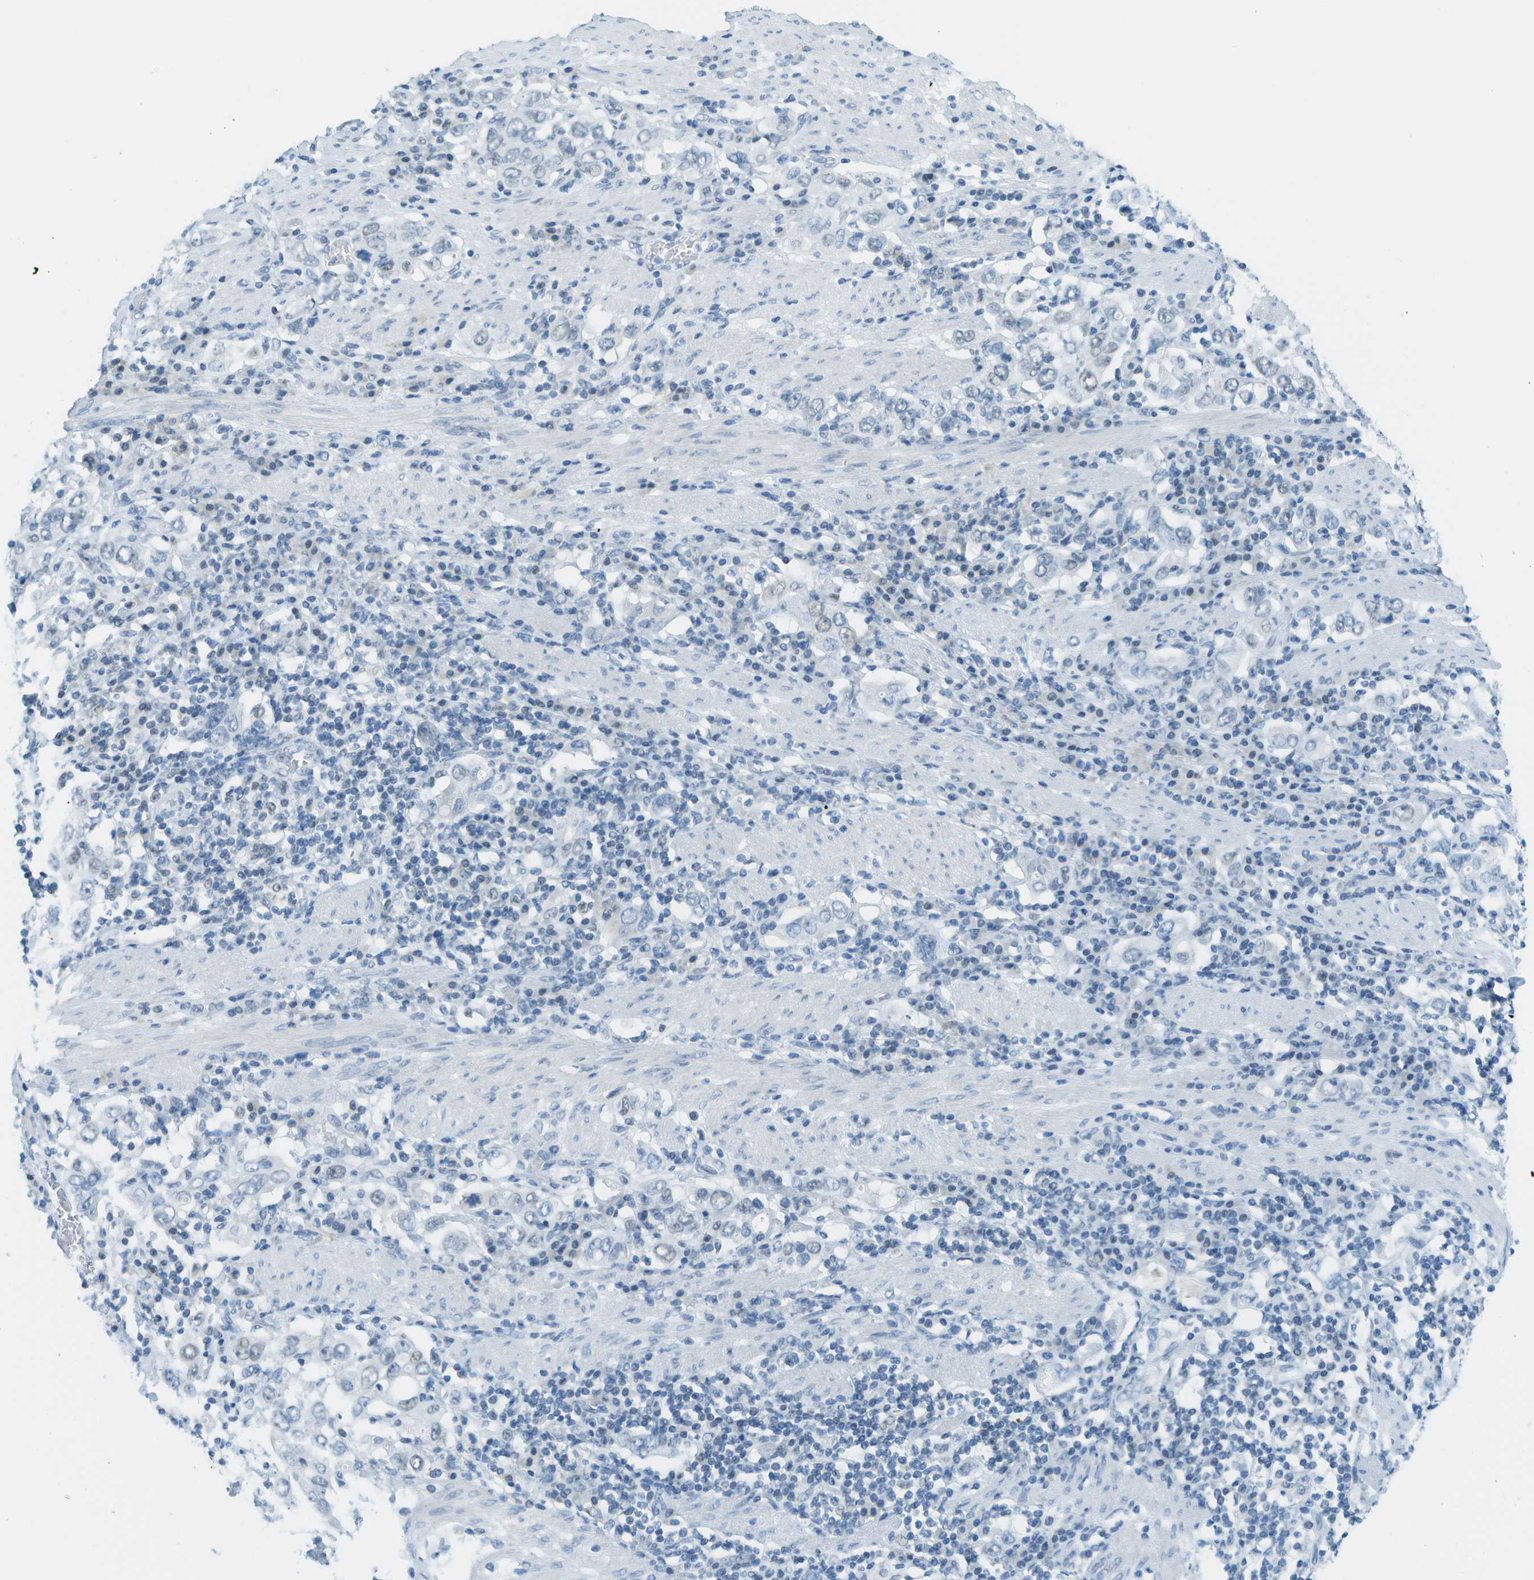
{"staining": {"intensity": "negative", "quantity": "none", "location": "none"}, "tissue": "stomach cancer", "cell_type": "Tumor cells", "image_type": "cancer", "snomed": [{"axis": "morphology", "description": "Adenocarcinoma, NOS"}, {"axis": "topography", "description": "Stomach, upper"}], "caption": "DAB immunohistochemical staining of human stomach cancer displays no significant staining in tumor cells.", "gene": "NEK11", "patient": {"sex": "male", "age": 62}}